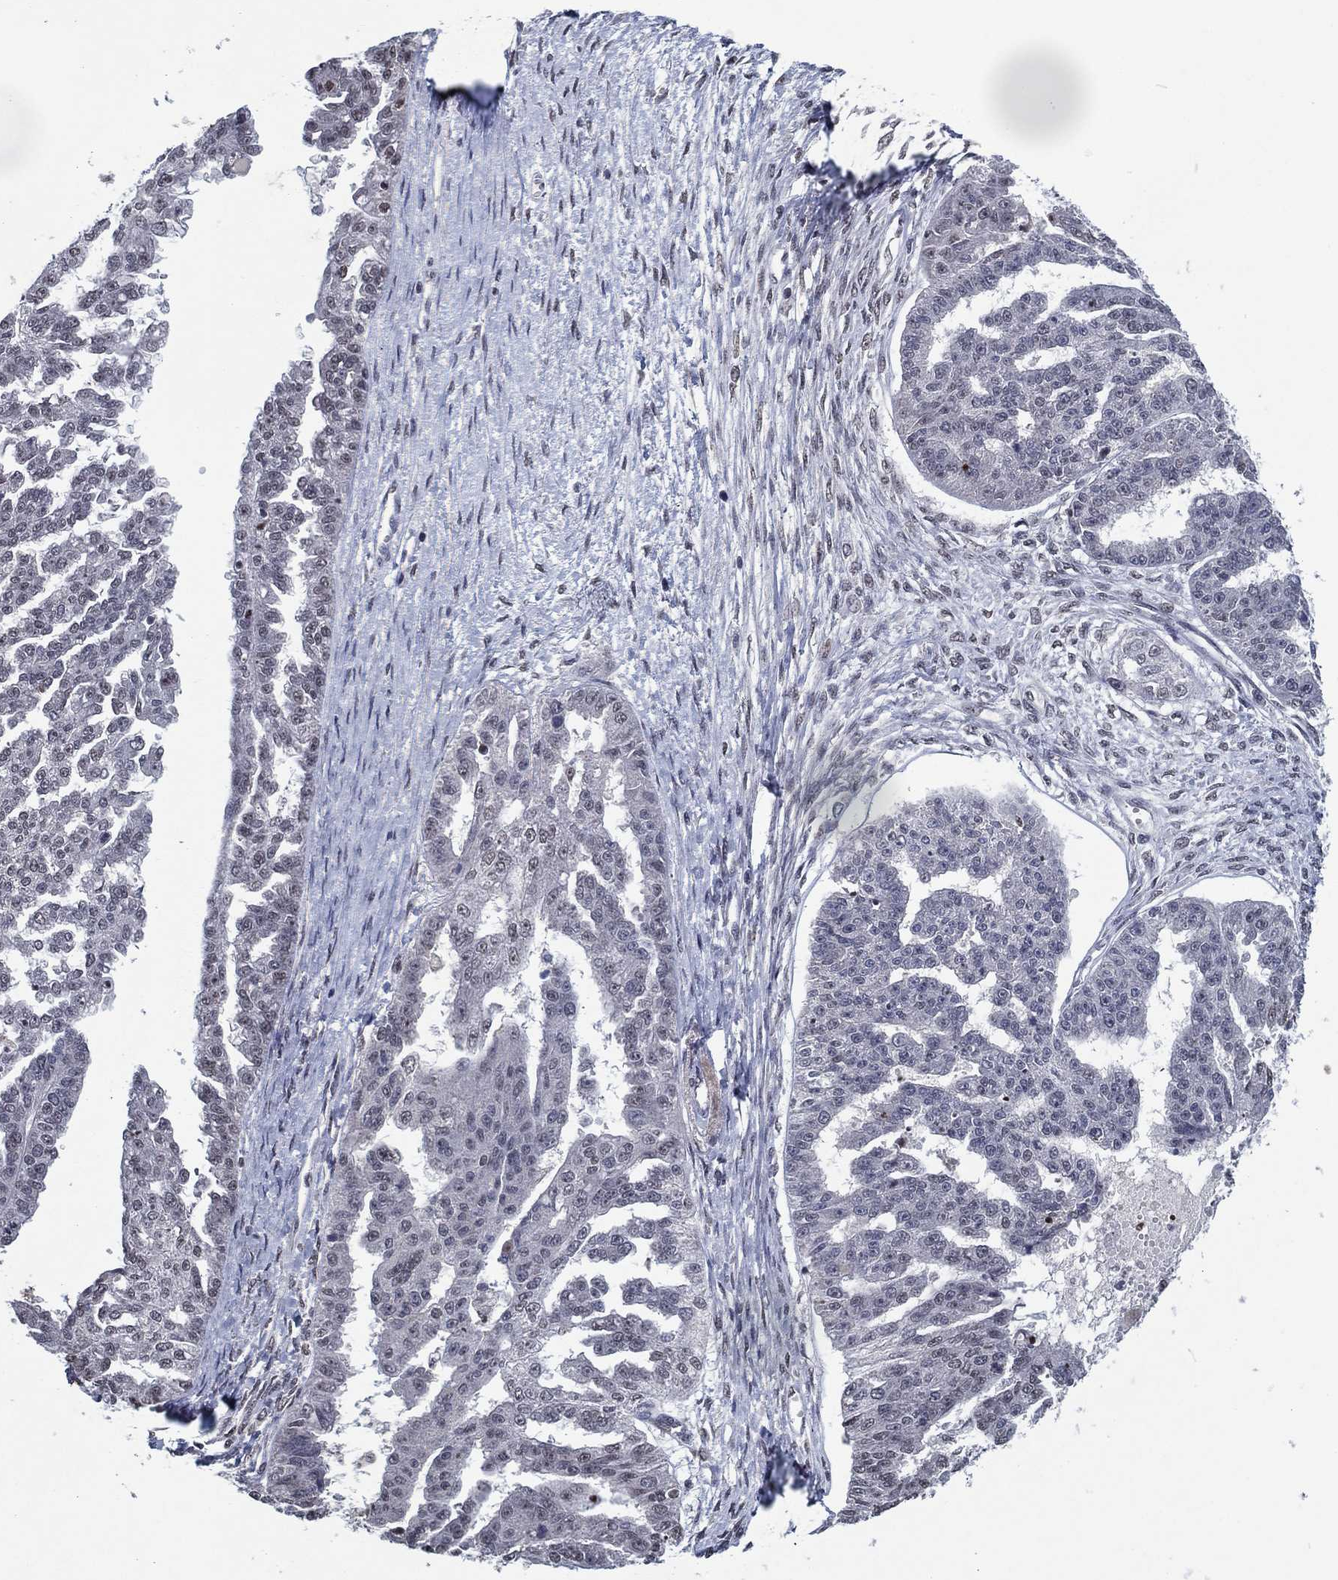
{"staining": {"intensity": "negative", "quantity": "none", "location": "none"}, "tissue": "ovarian cancer", "cell_type": "Tumor cells", "image_type": "cancer", "snomed": [{"axis": "morphology", "description": "Cystadenocarcinoma, serous, NOS"}, {"axis": "topography", "description": "Ovary"}], "caption": "Ovarian cancer (serous cystadenocarcinoma) was stained to show a protein in brown. There is no significant positivity in tumor cells.", "gene": "ZBTB42", "patient": {"sex": "female", "age": 58}}